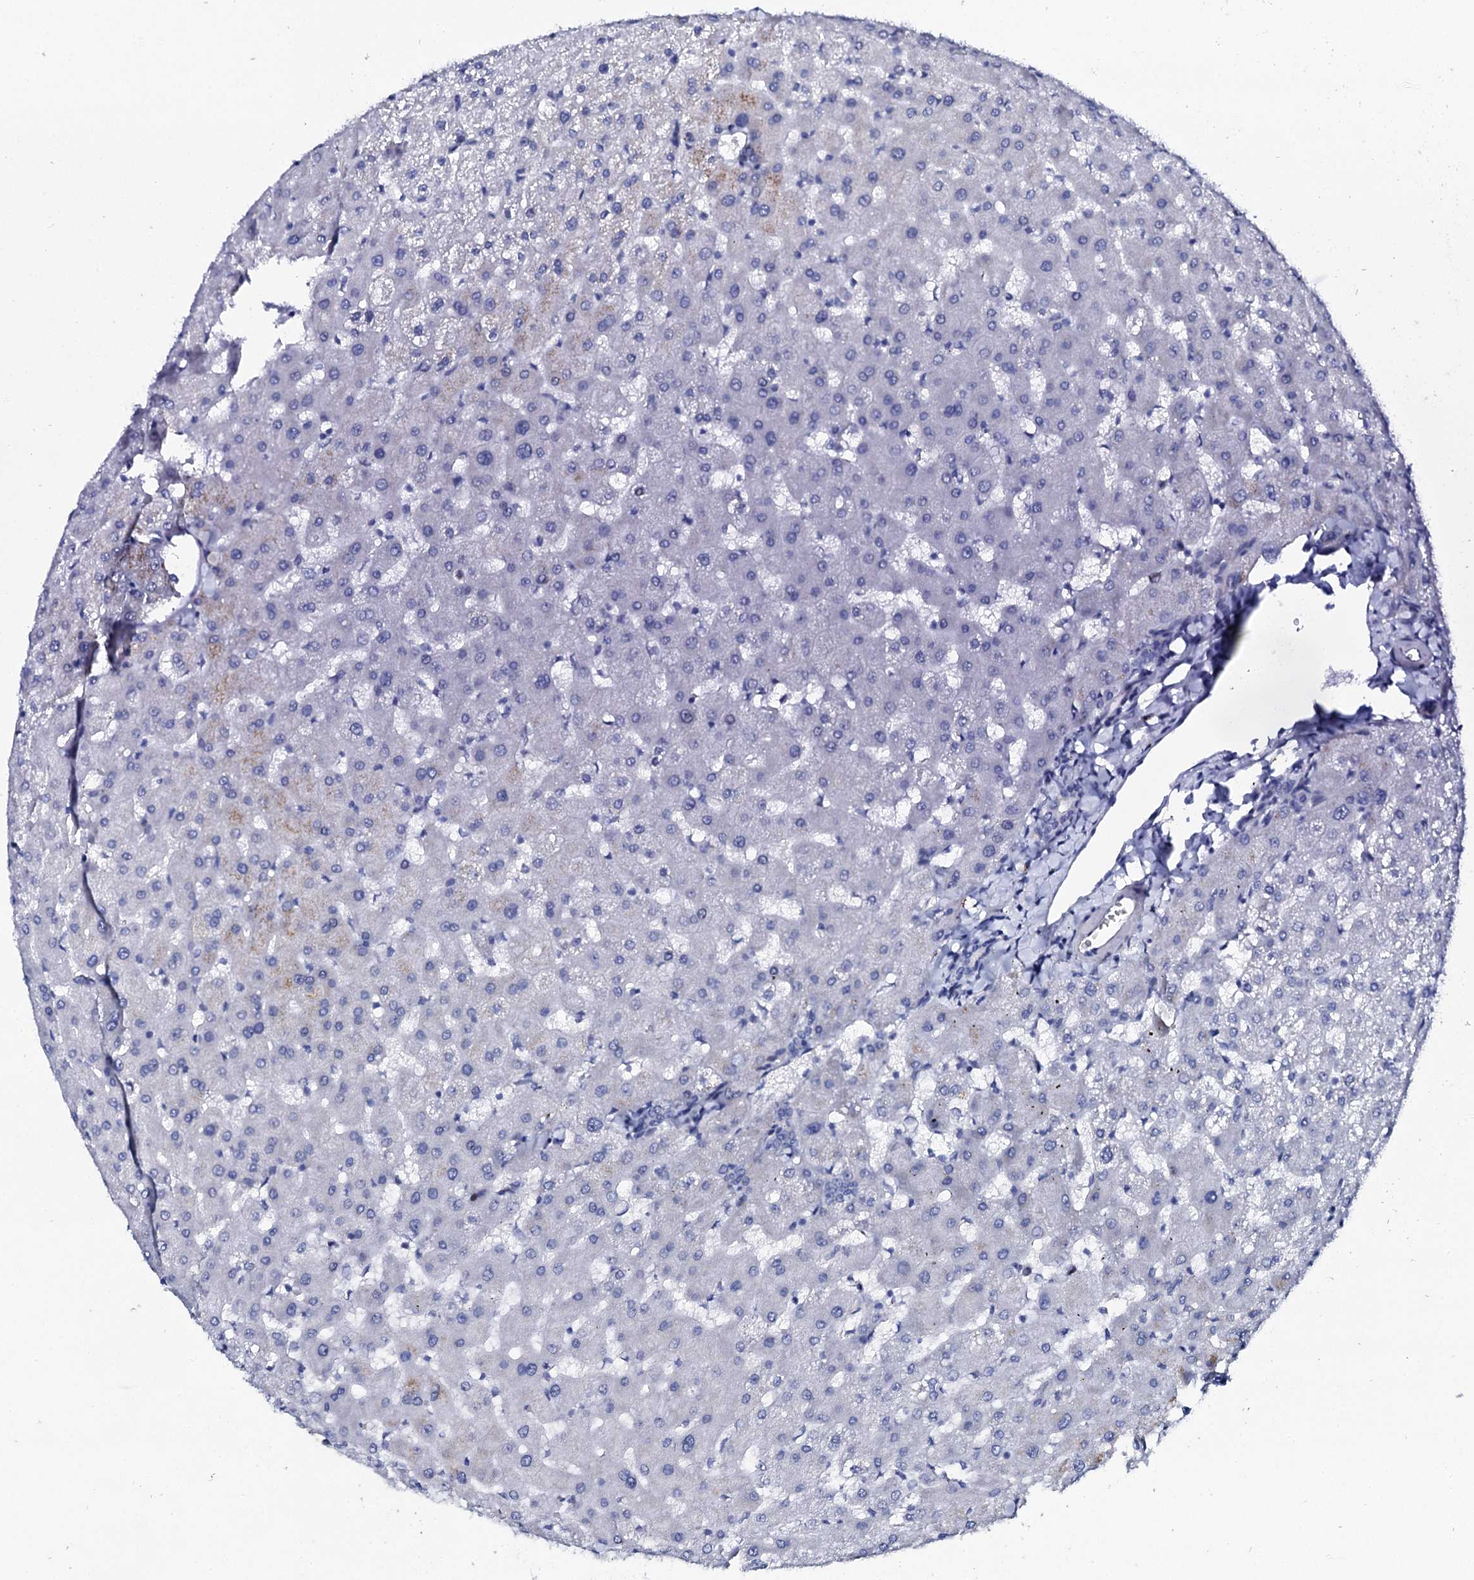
{"staining": {"intensity": "negative", "quantity": "none", "location": "none"}, "tissue": "liver", "cell_type": "Cholangiocytes", "image_type": "normal", "snomed": [{"axis": "morphology", "description": "Normal tissue, NOS"}, {"axis": "topography", "description": "Liver"}], "caption": "Immunohistochemistry photomicrograph of unremarkable liver: human liver stained with DAB (3,3'-diaminobenzidine) exhibits no significant protein expression in cholangiocytes.", "gene": "NUDT13", "patient": {"sex": "female", "age": 63}}